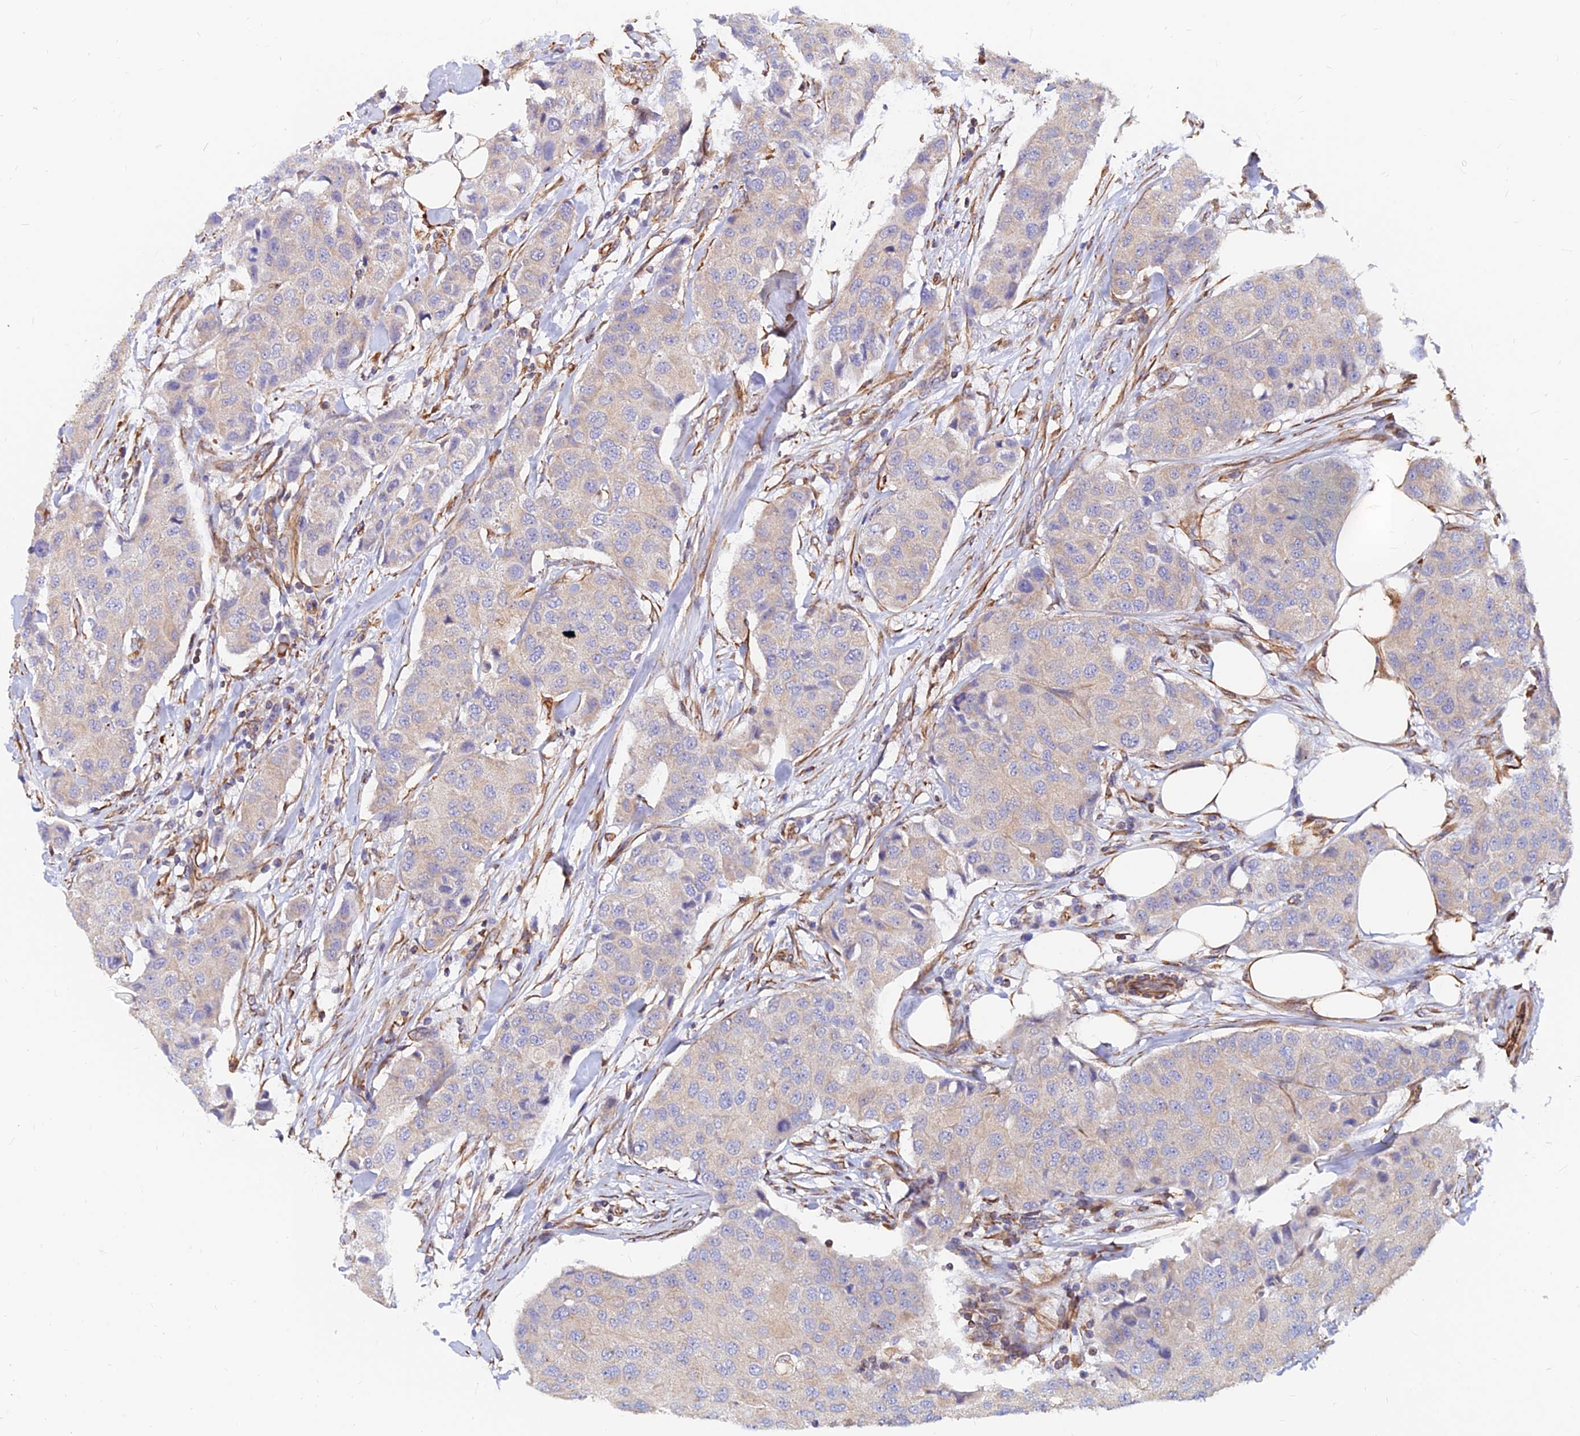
{"staining": {"intensity": "negative", "quantity": "none", "location": "none"}, "tissue": "breast cancer", "cell_type": "Tumor cells", "image_type": "cancer", "snomed": [{"axis": "morphology", "description": "Duct carcinoma"}, {"axis": "topography", "description": "Breast"}], "caption": "Protein analysis of breast invasive ductal carcinoma displays no significant staining in tumor cells. (DAB (3,3'-diaminobenzidine) immunohistochemistry (IHC) visualized using brightfield microscopy, high magnification).", "gene": "CDK18", "patient": {"sex": "female", "age": 80}}